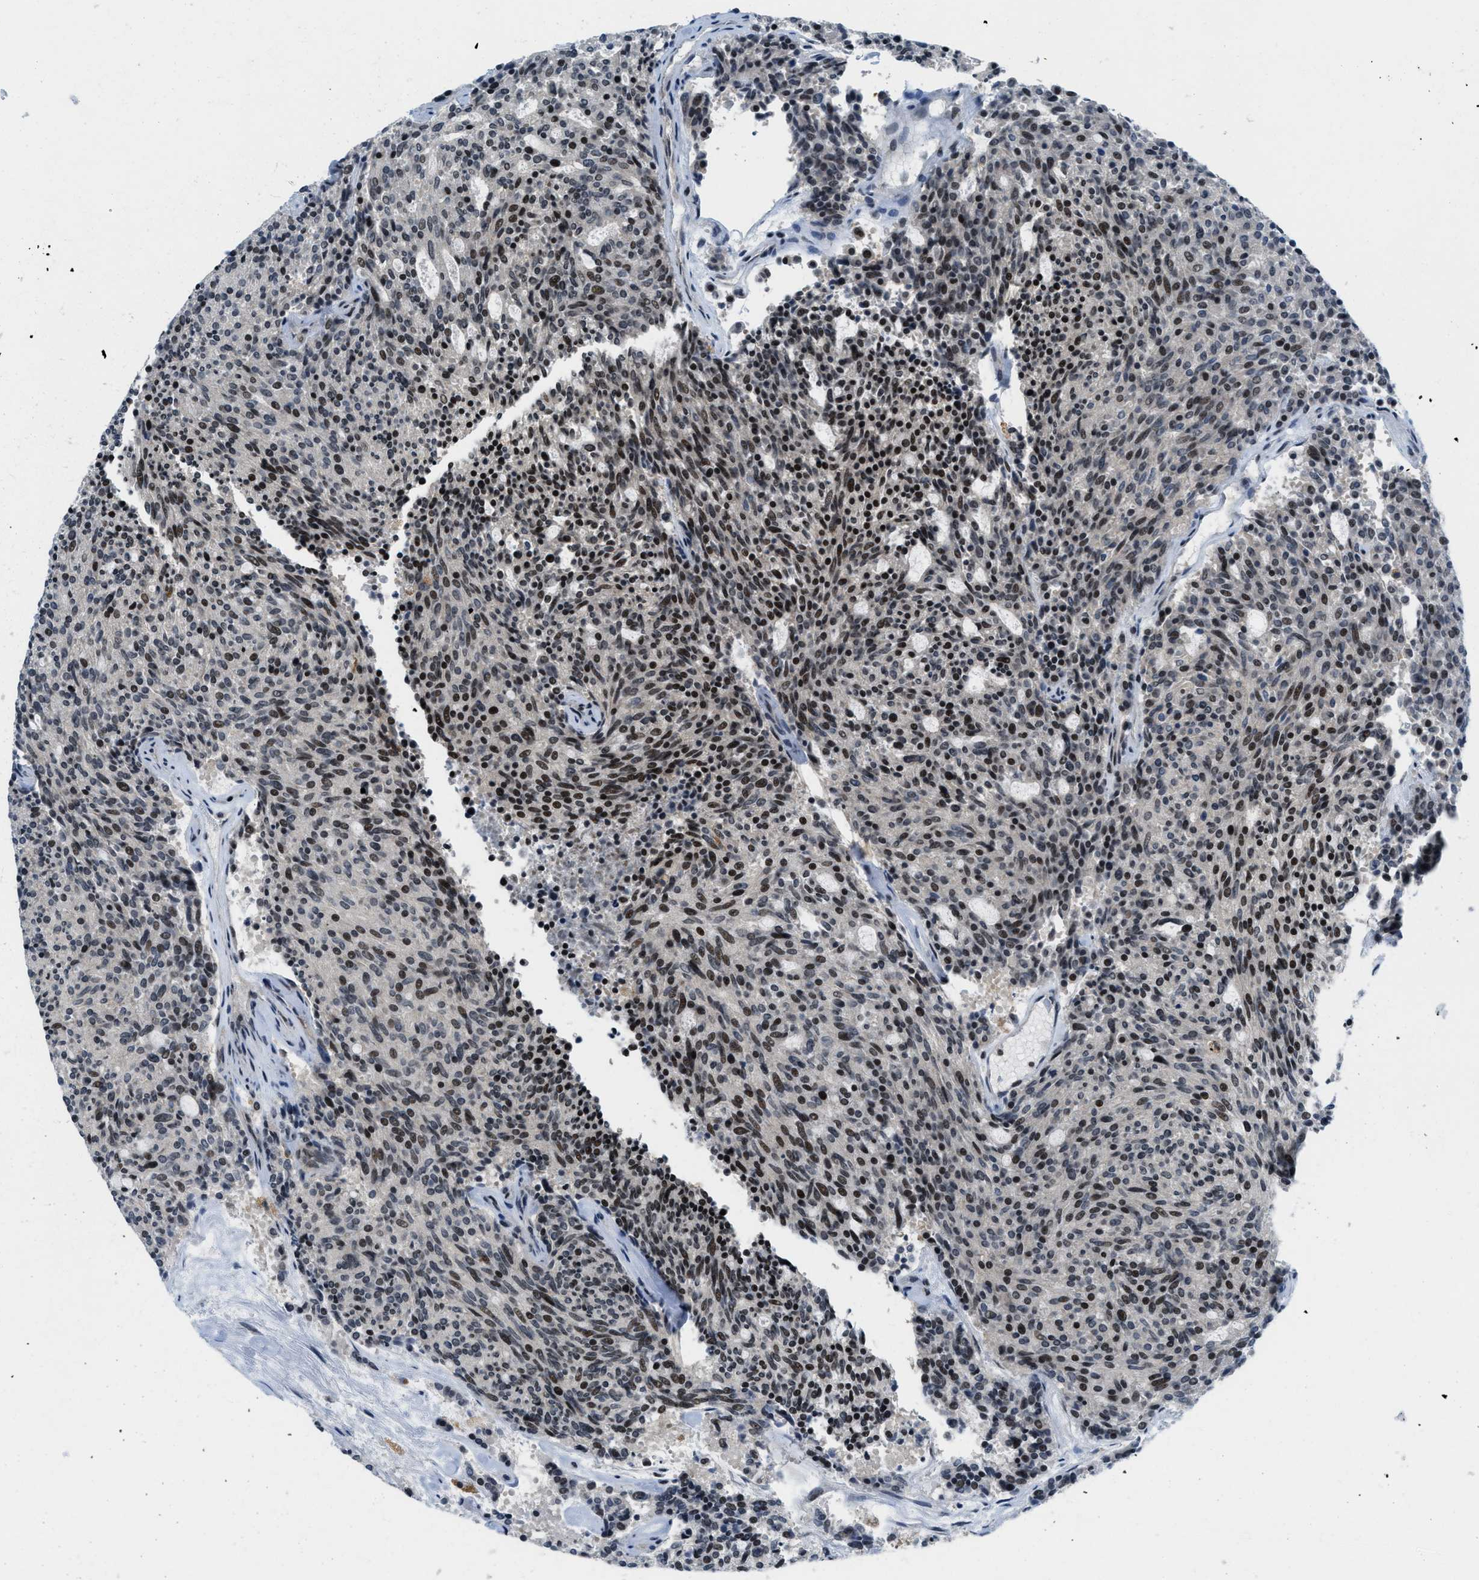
{"staining": {"intensity": "strong", "quantity": ">75%", "location": "nuclear"}, "tissue": "carcinoid", "cell_type": "Tumor cells", "image_type": "cancer", "snomed": [{"axis": "morphology", "description": "Carcinoid, malignant, NOS"}, {"axis": "topography", "description": "Pancreas"}], "caption": "There is high levels of strong nuclear expression in tumor cells of carcinoid, as demonstrated by immunohistochemical staining (brown color).", "gene": "ING1", "patient": {"sex": "female", "age": 54}}